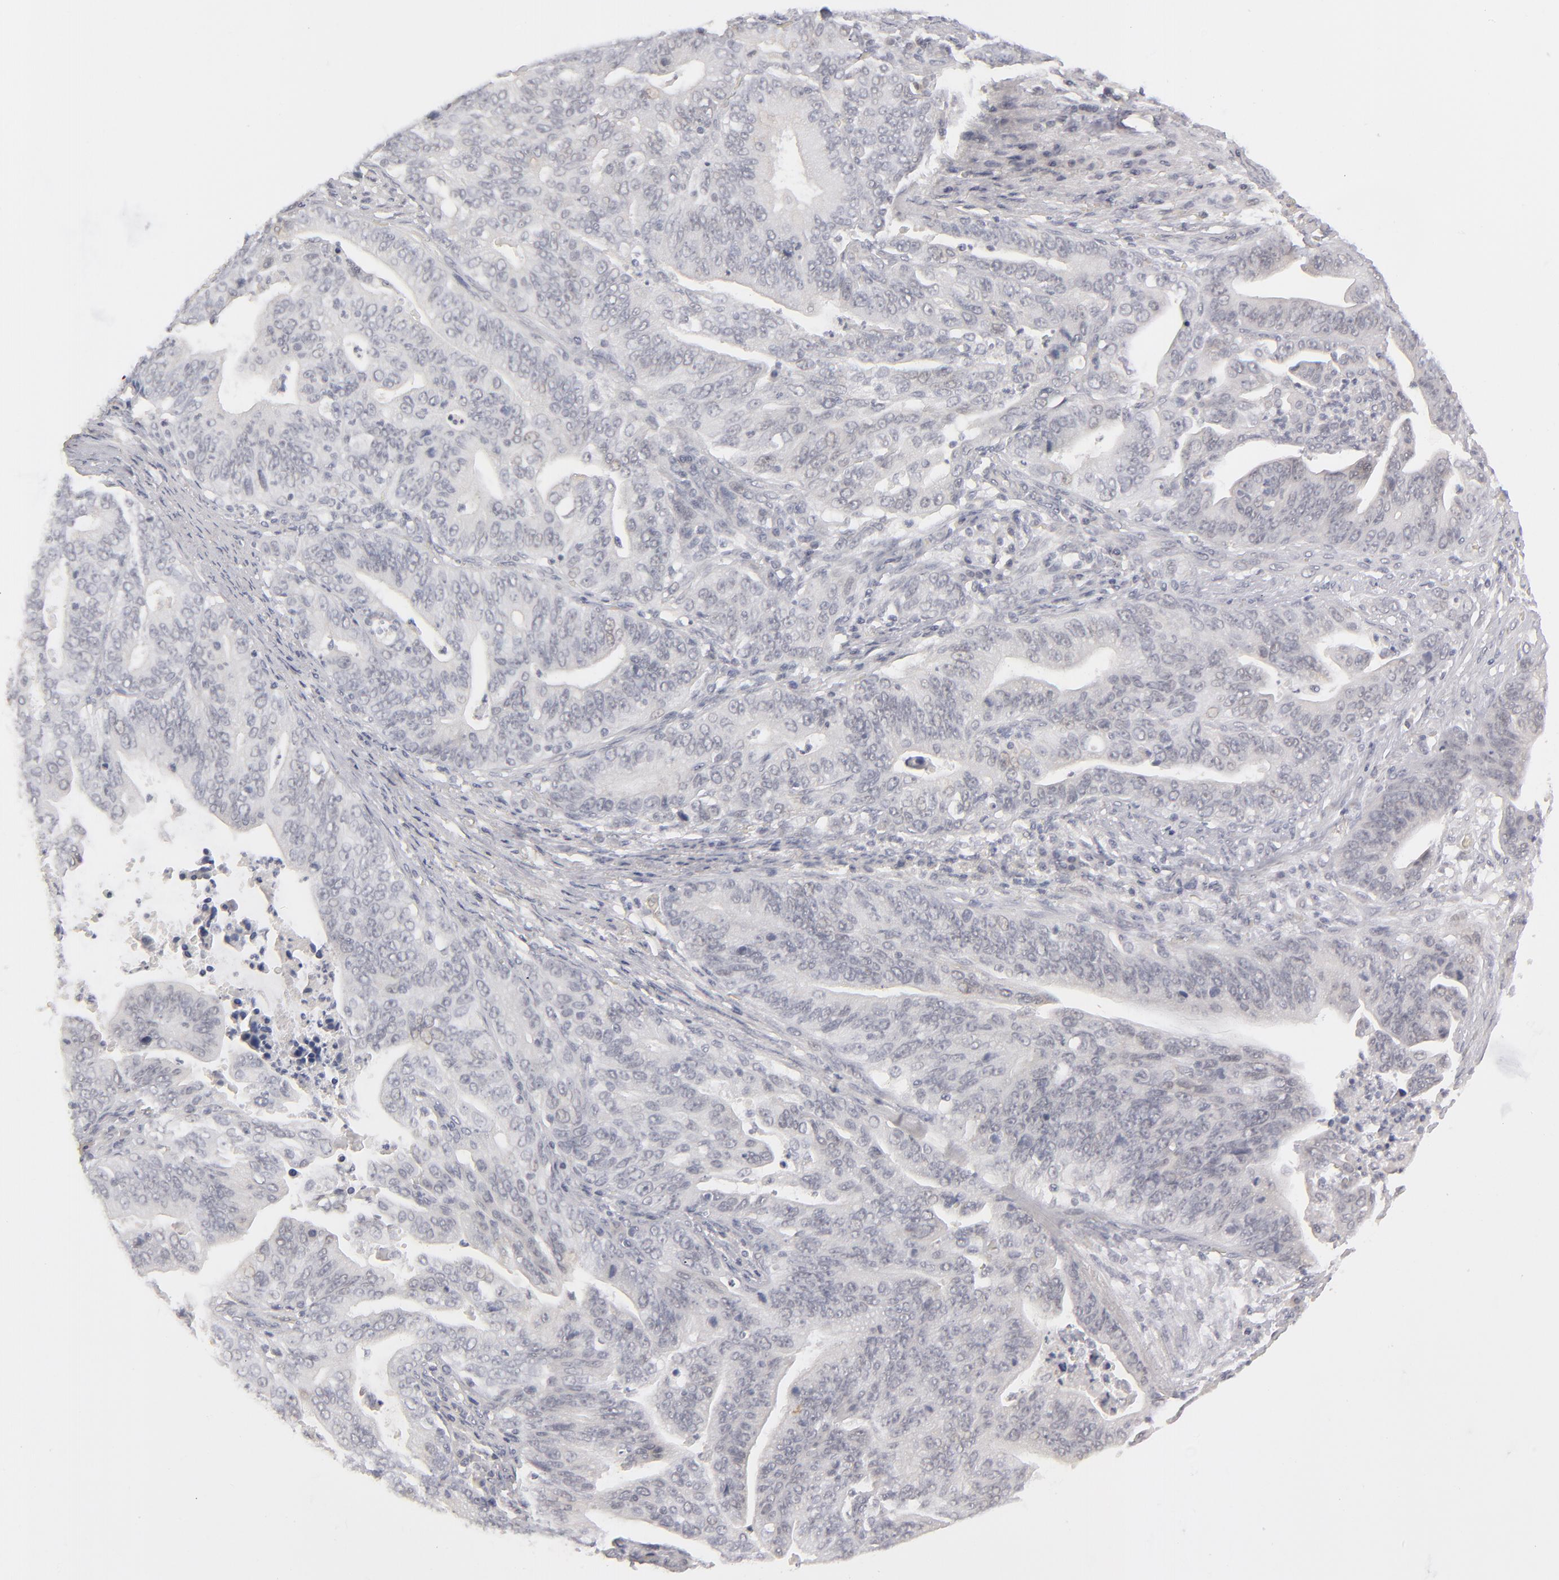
{"staining": {"intensity": "negative", "quantity": "none", "location": "none"}, "tissue": "stomach cancer", "cell_type": "Tumor cells", "image_type": "cancer", "snomed": [{"axis": "morphology", "description": "Adenocarcinoma, NOS"}, {"axis": "topography", "description": "Stomach, upper"}], "caption": "A high-resolution histopathology image shows IHC staining of stomach cancer, which reveals no significant positivity in tumor cells. (DAB immunohistochemistry visualized using brightfield microscopy, high magnification).", "gene": "KIAA1210", "patient": {"sex": "female", "age": 50}}